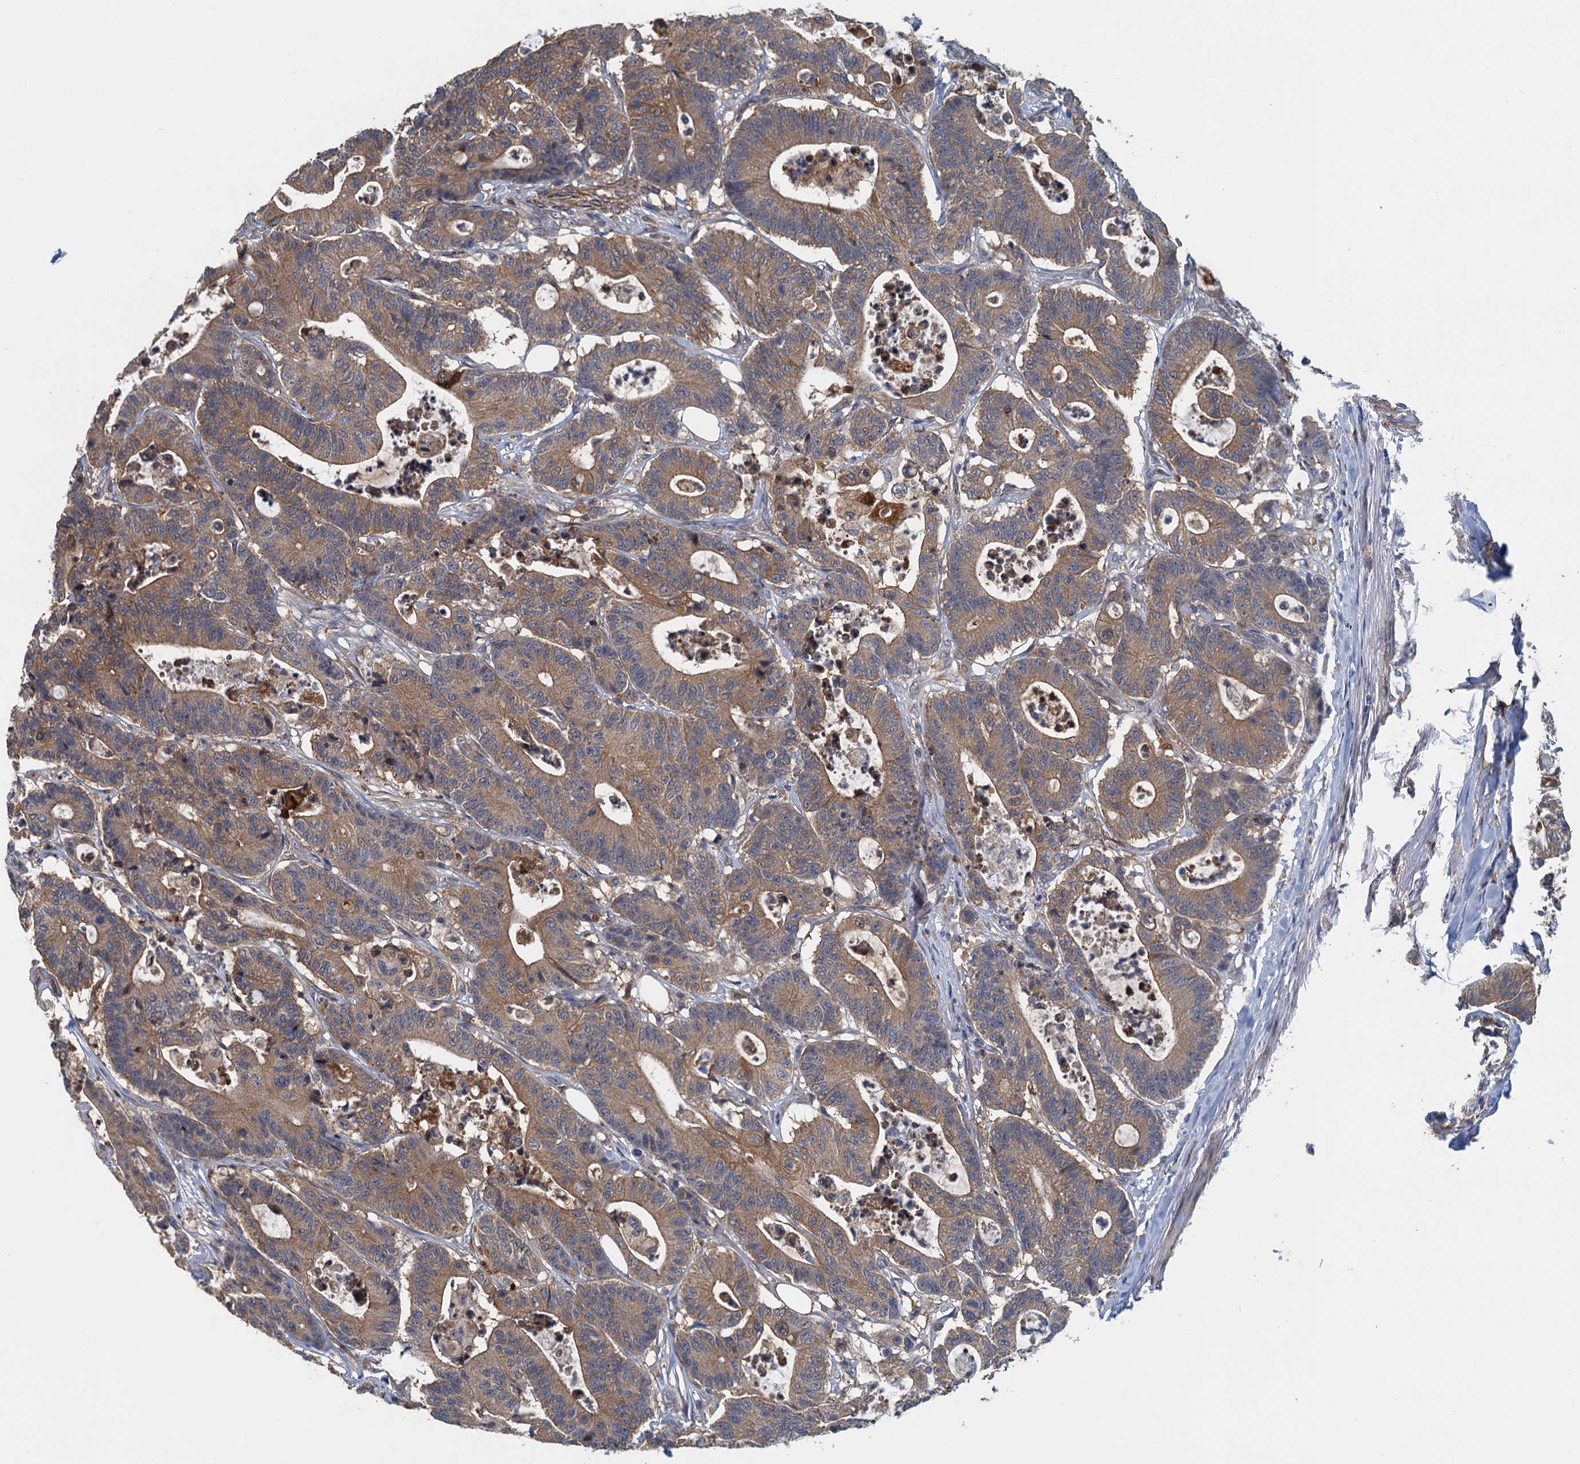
{"staining": {"intensity": "moderate", "quantity": ">75%", "location": "cytoplasmic/membranous"}, "tissue": "colorectal cancer", "cell_type": "Tumor cells", "image_type": "cancer", "snomed": [{"axis": "morphology", "description": "Adenocarcinoma, NOS"}, {"axis": "topography", "description": "Colon"}], "caption": "Protein expression analysis of human colorectal cancer (adenocarcinoma) reveals moderate cytoplasmic/membranous staining in approximately >75% of tumor cells. The protein is stained brown, and the nuclei are stained in blue (DAB IHC with brightfield microscopy, high magnification).", "gene": "RSAD2", "patient": {"sex": "female", "age": 84}}